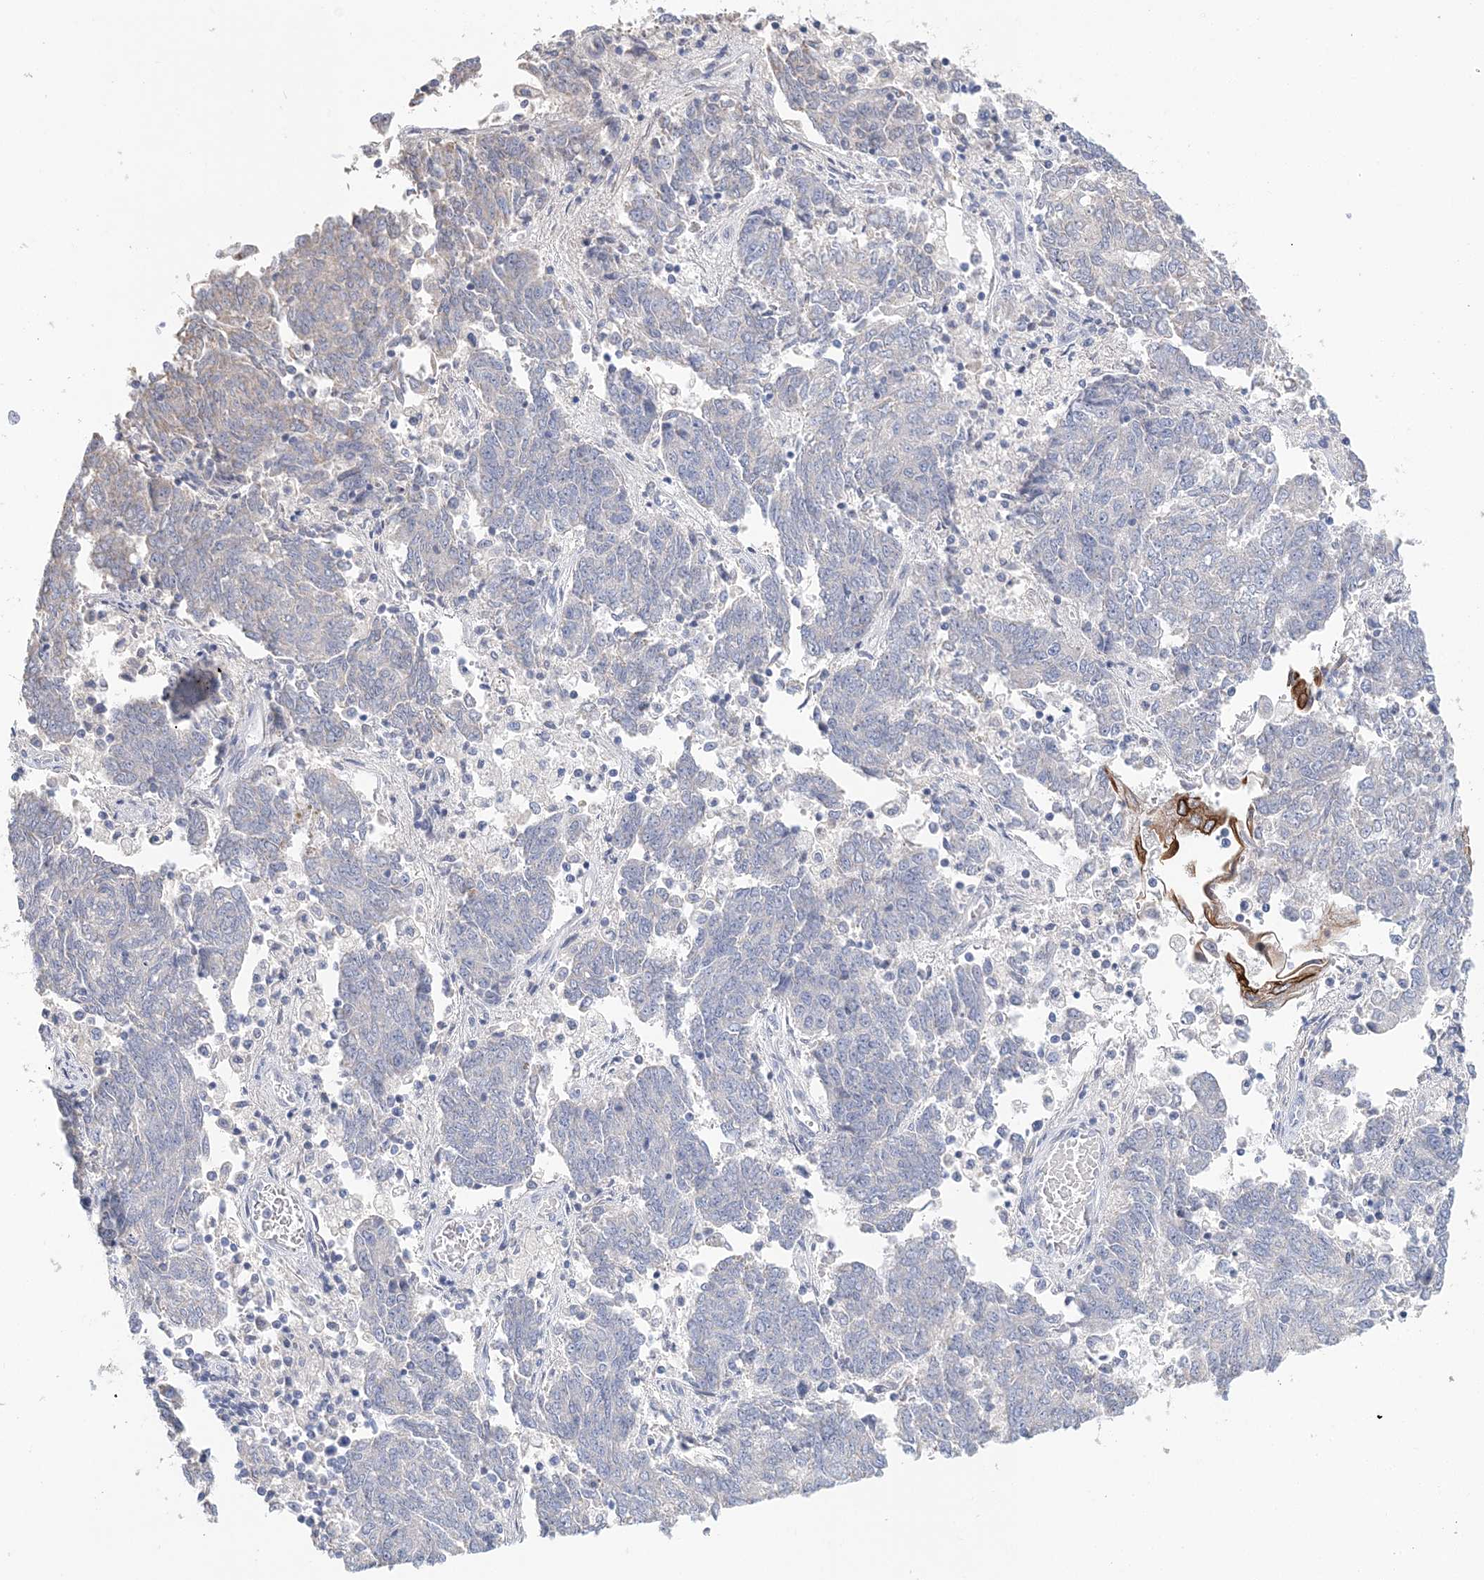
{"staining": {"intensity": "negative", "quantity": "none", "location": "none"}, "tissue": "endometrial cancer", "cell_type": "Tumor cells", "image_type": "cancer", "snomed": [{"axis": "morphology", "description": "Adenocarcinoma, NOS"}, {"axis": "topography", "description": "Endometrium"}], "caption": "Tumor cells are negative for brown protein staining in endometrial cancer (adenocarcinoma). The staining is performed using DAB brown chromogen with nuclei counter-stained in using hematoxylin.", "gene": "LRRIQ4", "patient": {"sex": "female", "age": 80}}